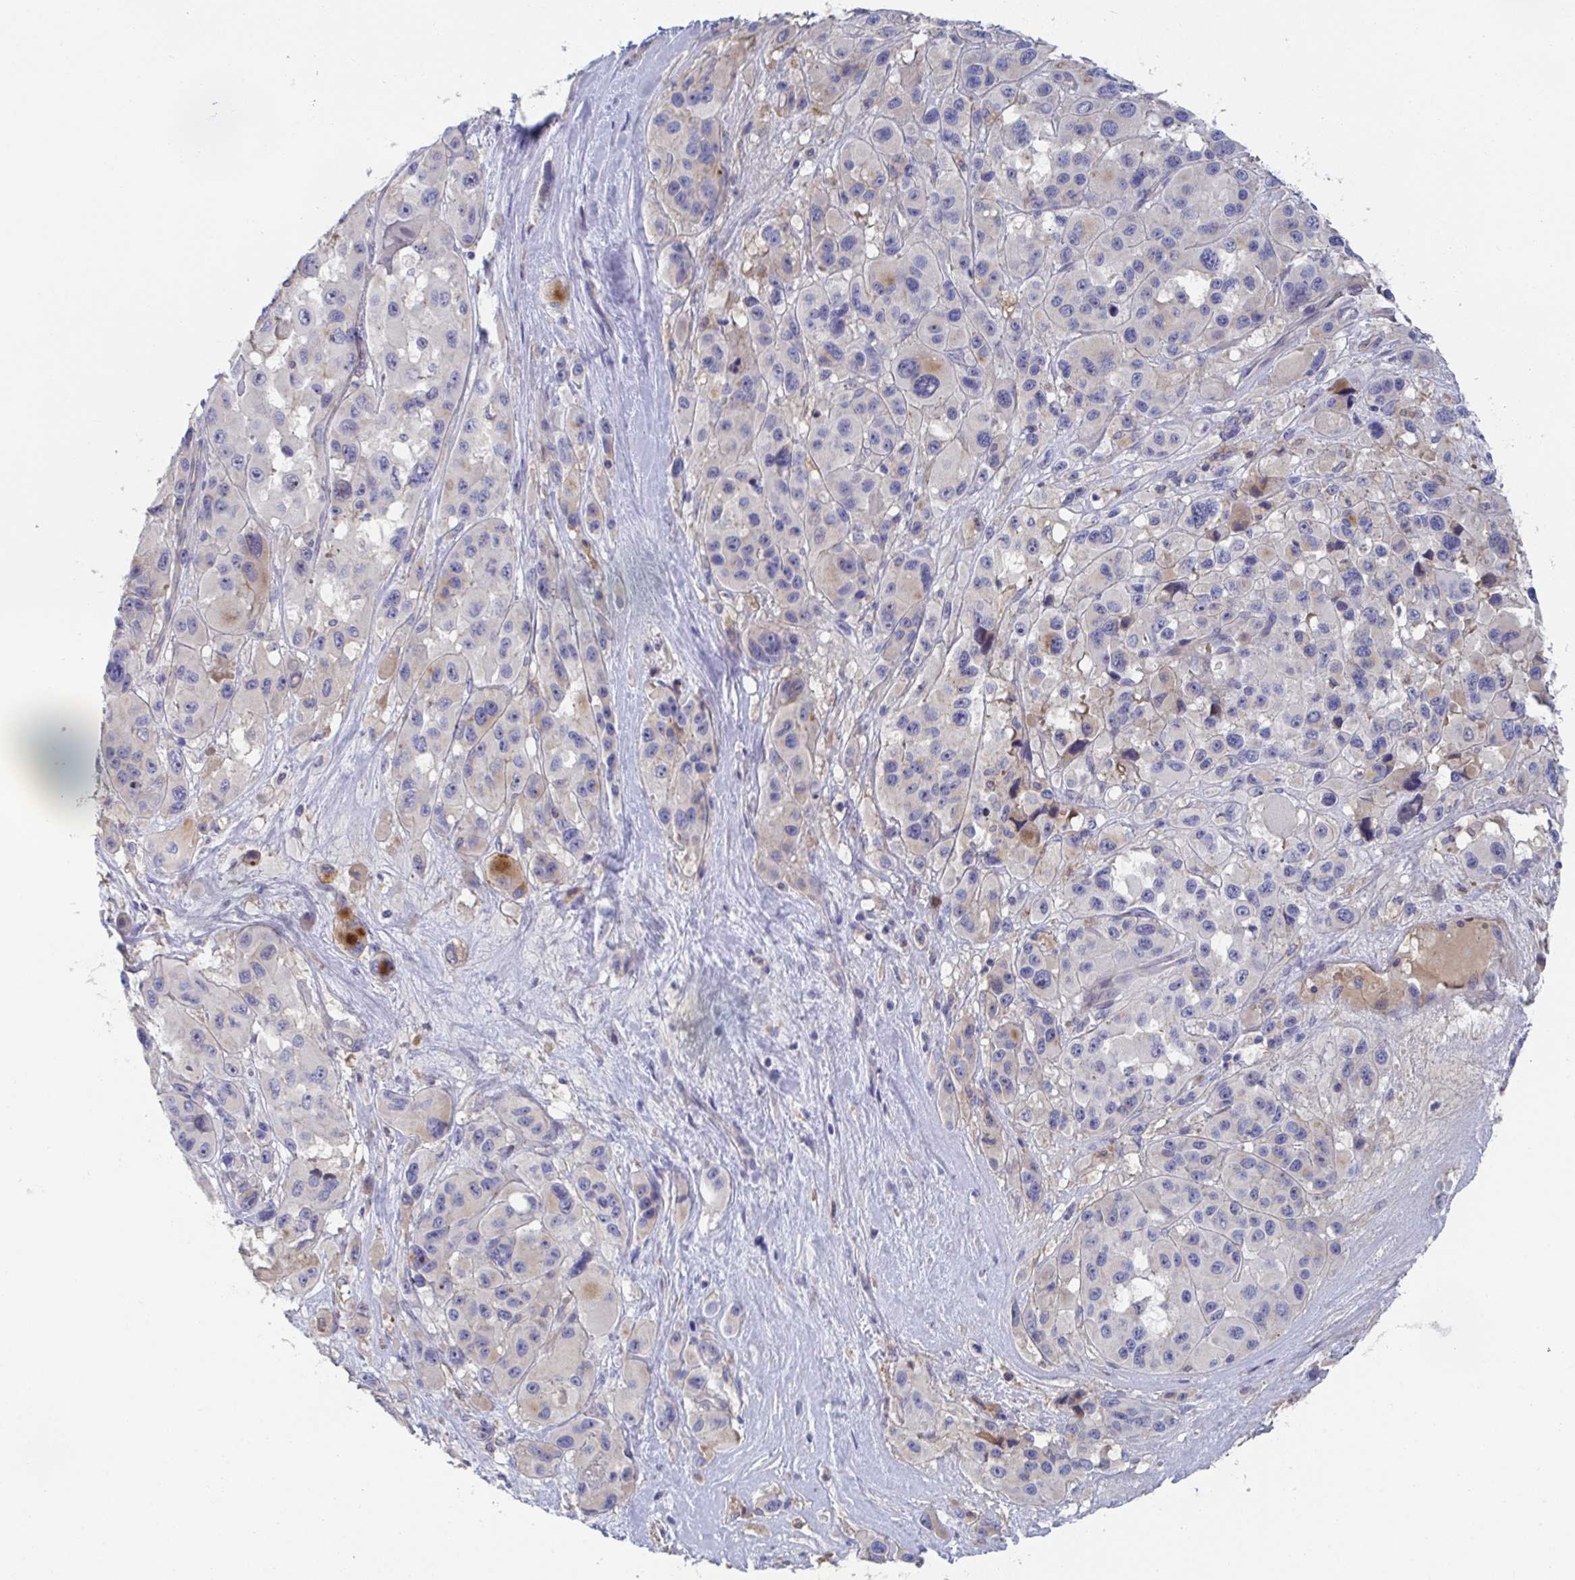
{"staining": {"intensity": "negative", "quantity": "none", "location": "none"}, "tissue": "melanoma", "cell_type": "Tumor cells", "image_type": "cancer", "snomed": [{"axis": "morphology", "description": "Malignant melanoma, Metastatic site"}, {"axis": "topography", "description": "Lymph node"}], "caption": "A histopathology image of melanoma stained for a protein demonstrates no brown staining in tumor cells.", "gene": "ANO5", "patient": {"sex": "female", "age": 65}}